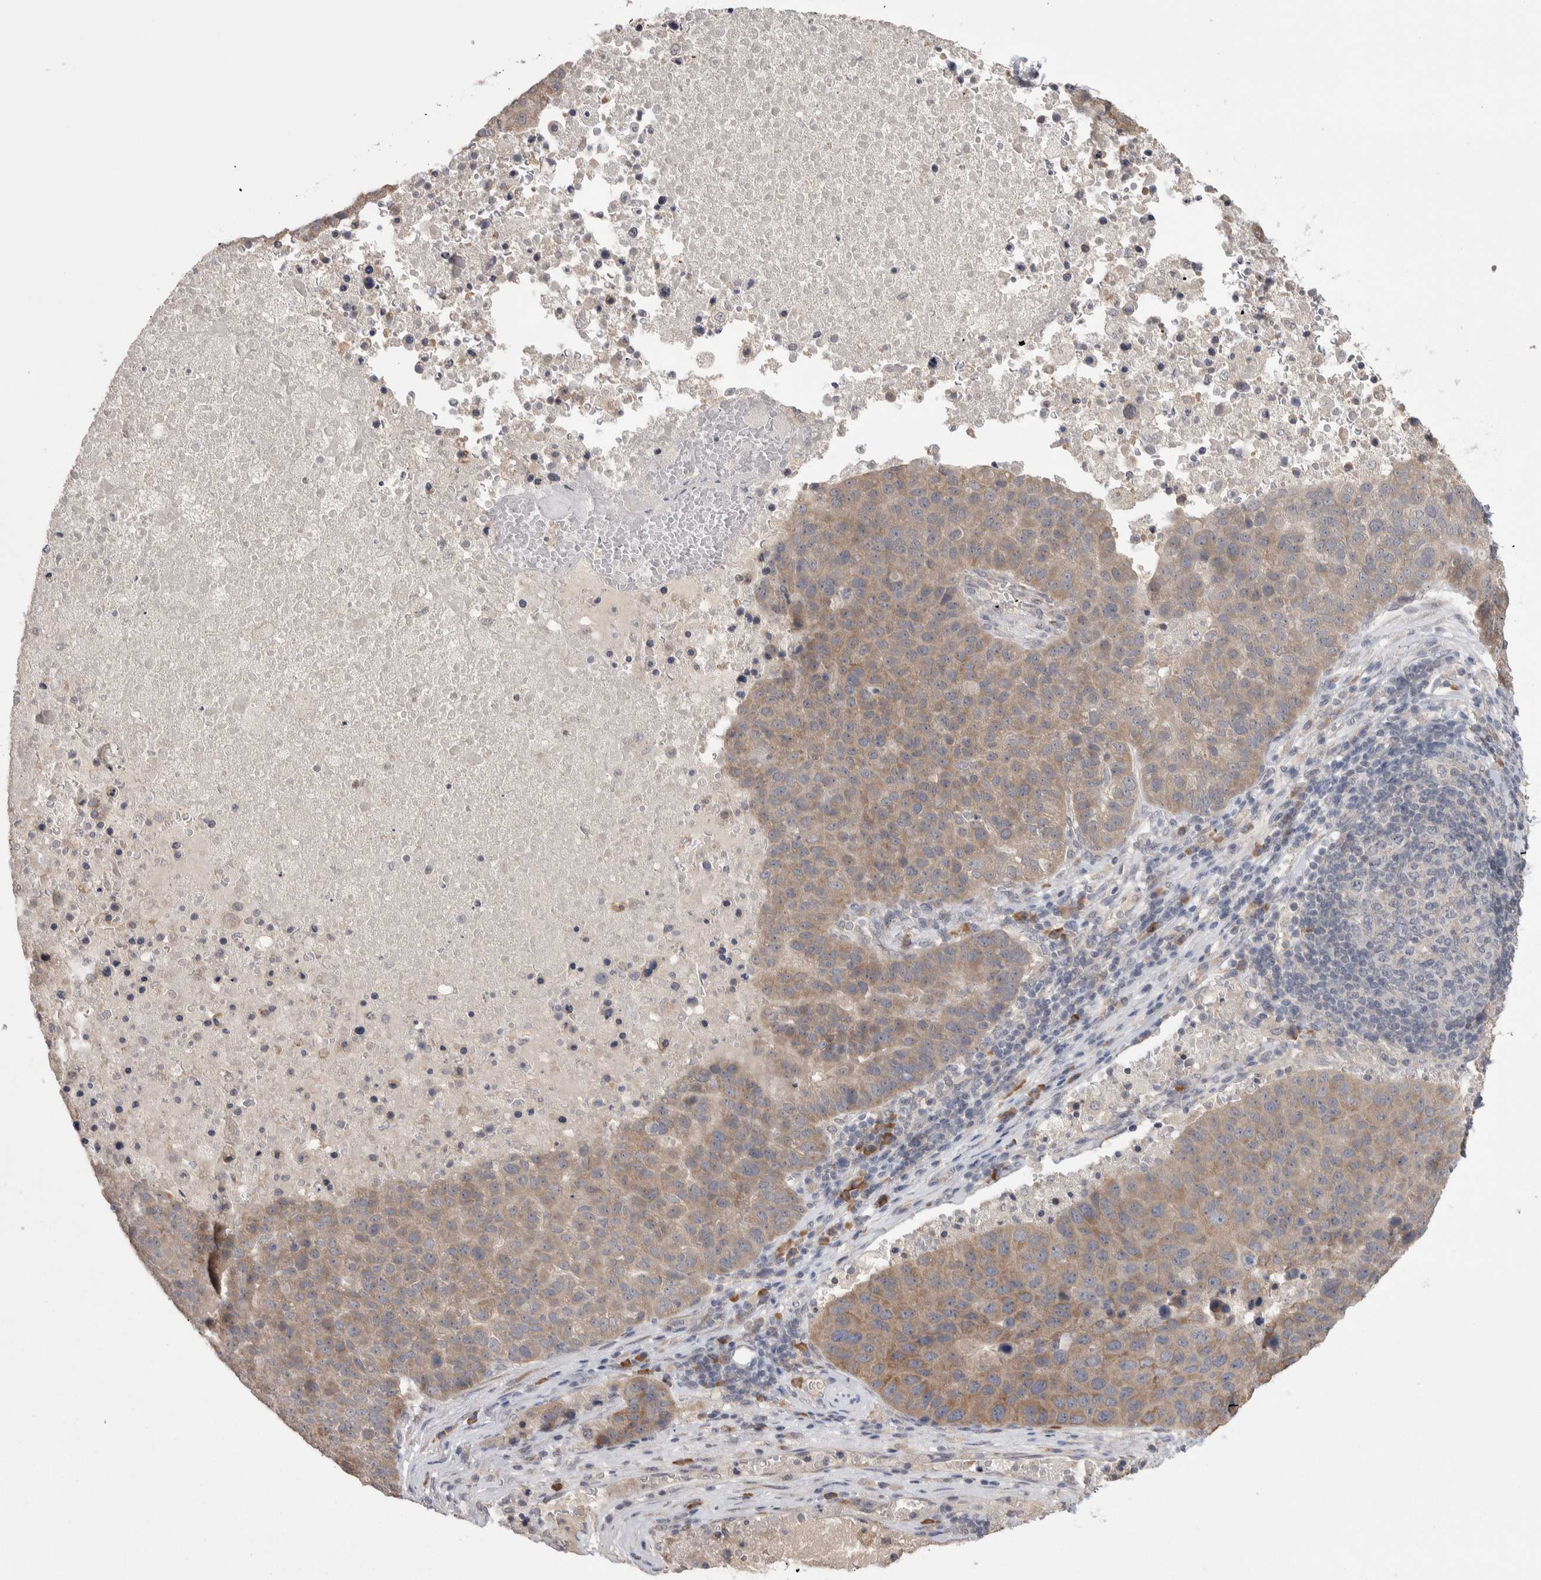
{"staining": {"intensity": "moderate", "quantity": ">75%", "location": "cytoplasmic/membranous"}, "tissue": "pancreatic cancer", "cell_type": "Tumor cells", "image_type": "cancer", "snomed": [{"axis": "morphology", "description": "Adenocarcinoma, NOS"}, {"axis": "topography", "description": "Pancreas"}], "caption": "Adenocarcinoma (pancreatic) stained with a protein marker exhibits moderate staining in tumor cells.", "gene": "CUL2", "patient": {"sex": "female", "age": 61}}